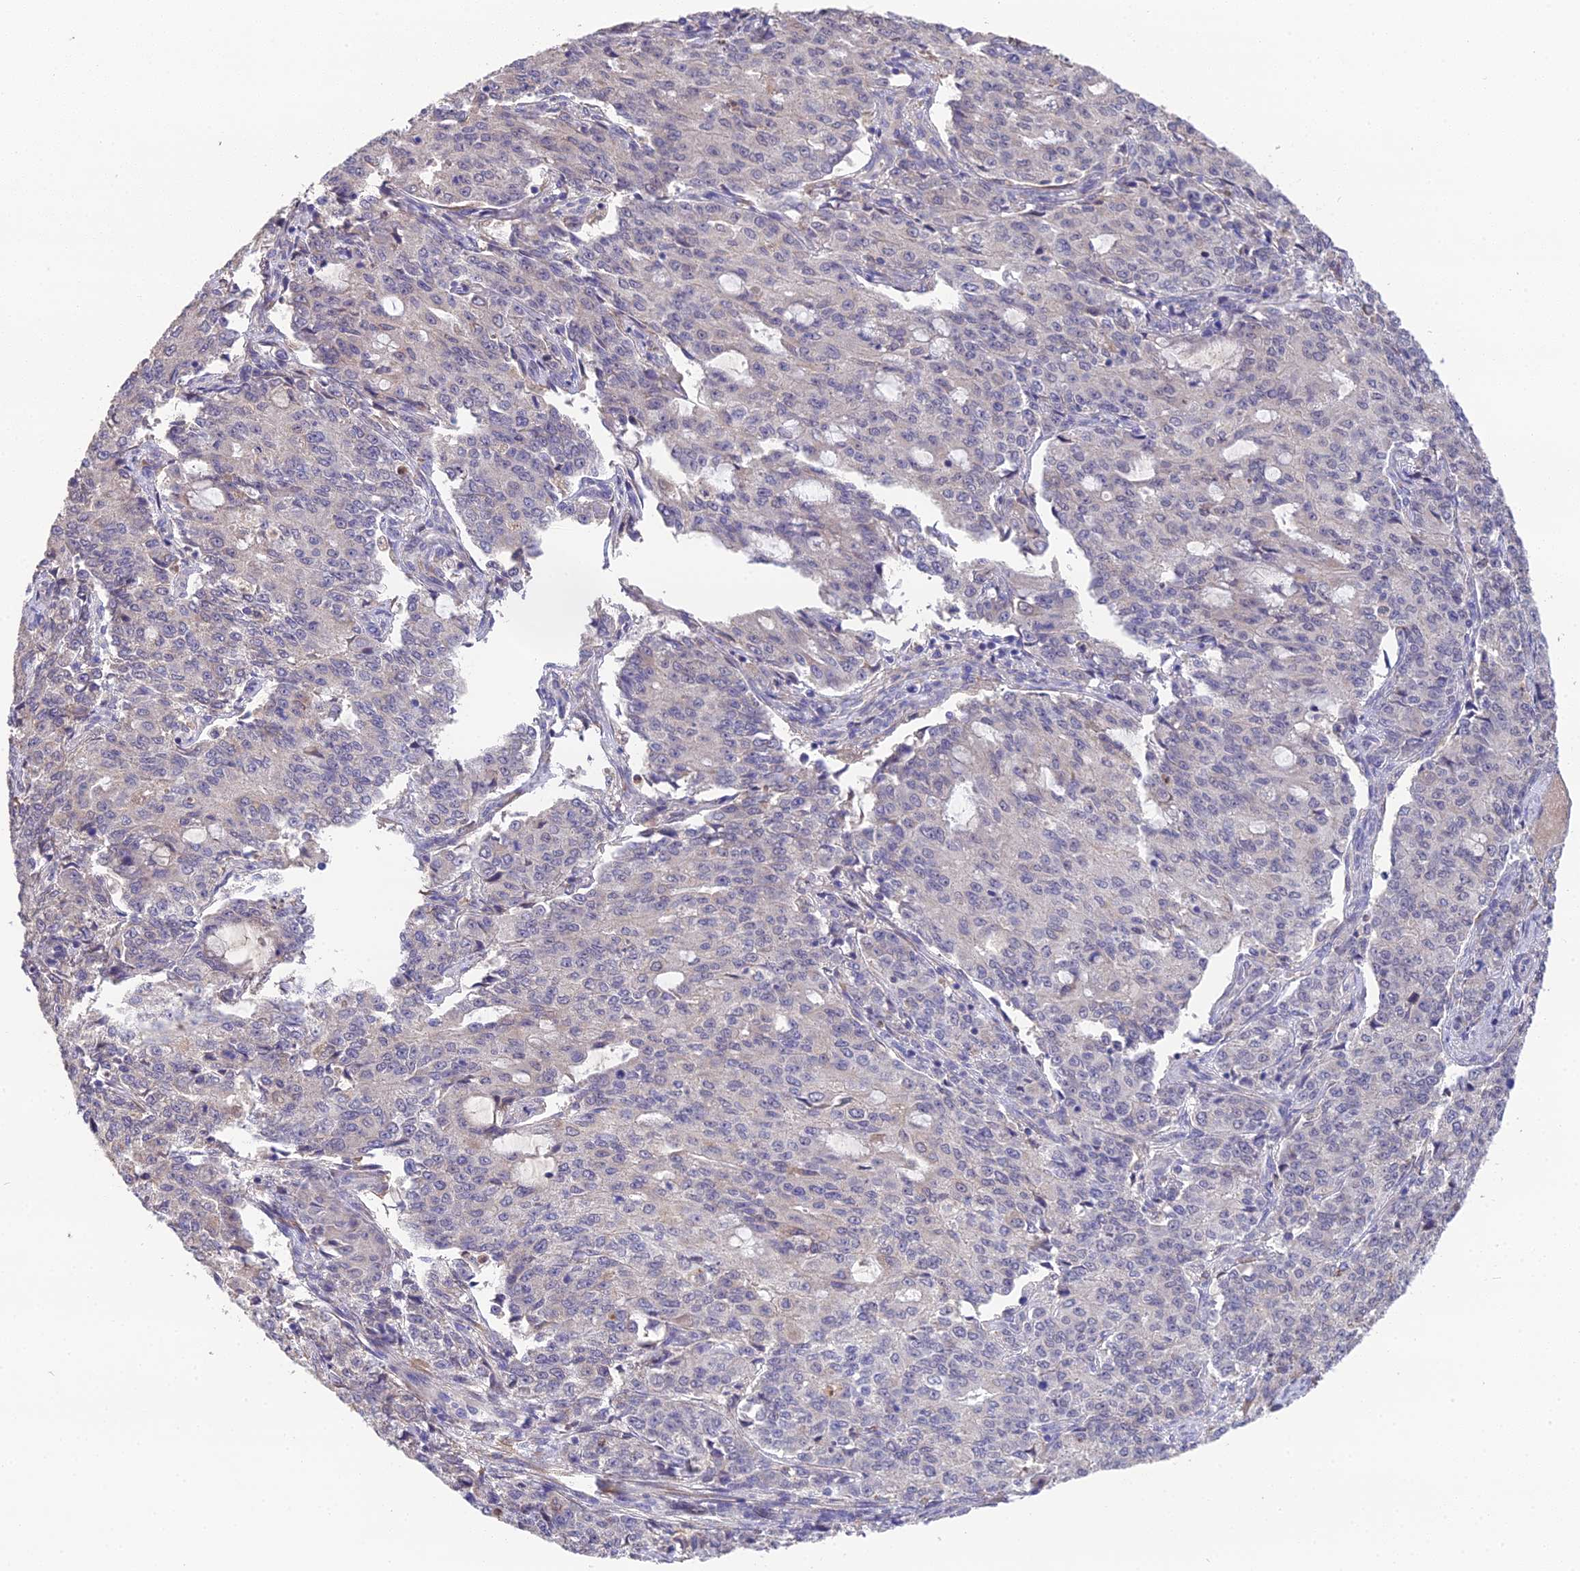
{"staining": {"intensity": "negative", "quantity": "none", "location": "none"}, "tissue": "endometrial cancer", "cell_type": "Tumor cells", "image_type": "cancer", "snomed": [{"axis": "morphology", "description": "Adenocarcinoma, NOS"}, {"axis": "topography", "description": "Endometrium"}], "caption": "Immunohistochemistry (IHC) histopathology image of neoplastic tissue: human endometrial cancer stained with DAB (3,3'-diaminobenzidine) demonstrates no significant protein expression in tumor cells.", "gene": "PUS10", "patient": {"sex": "female", "age": 50}}